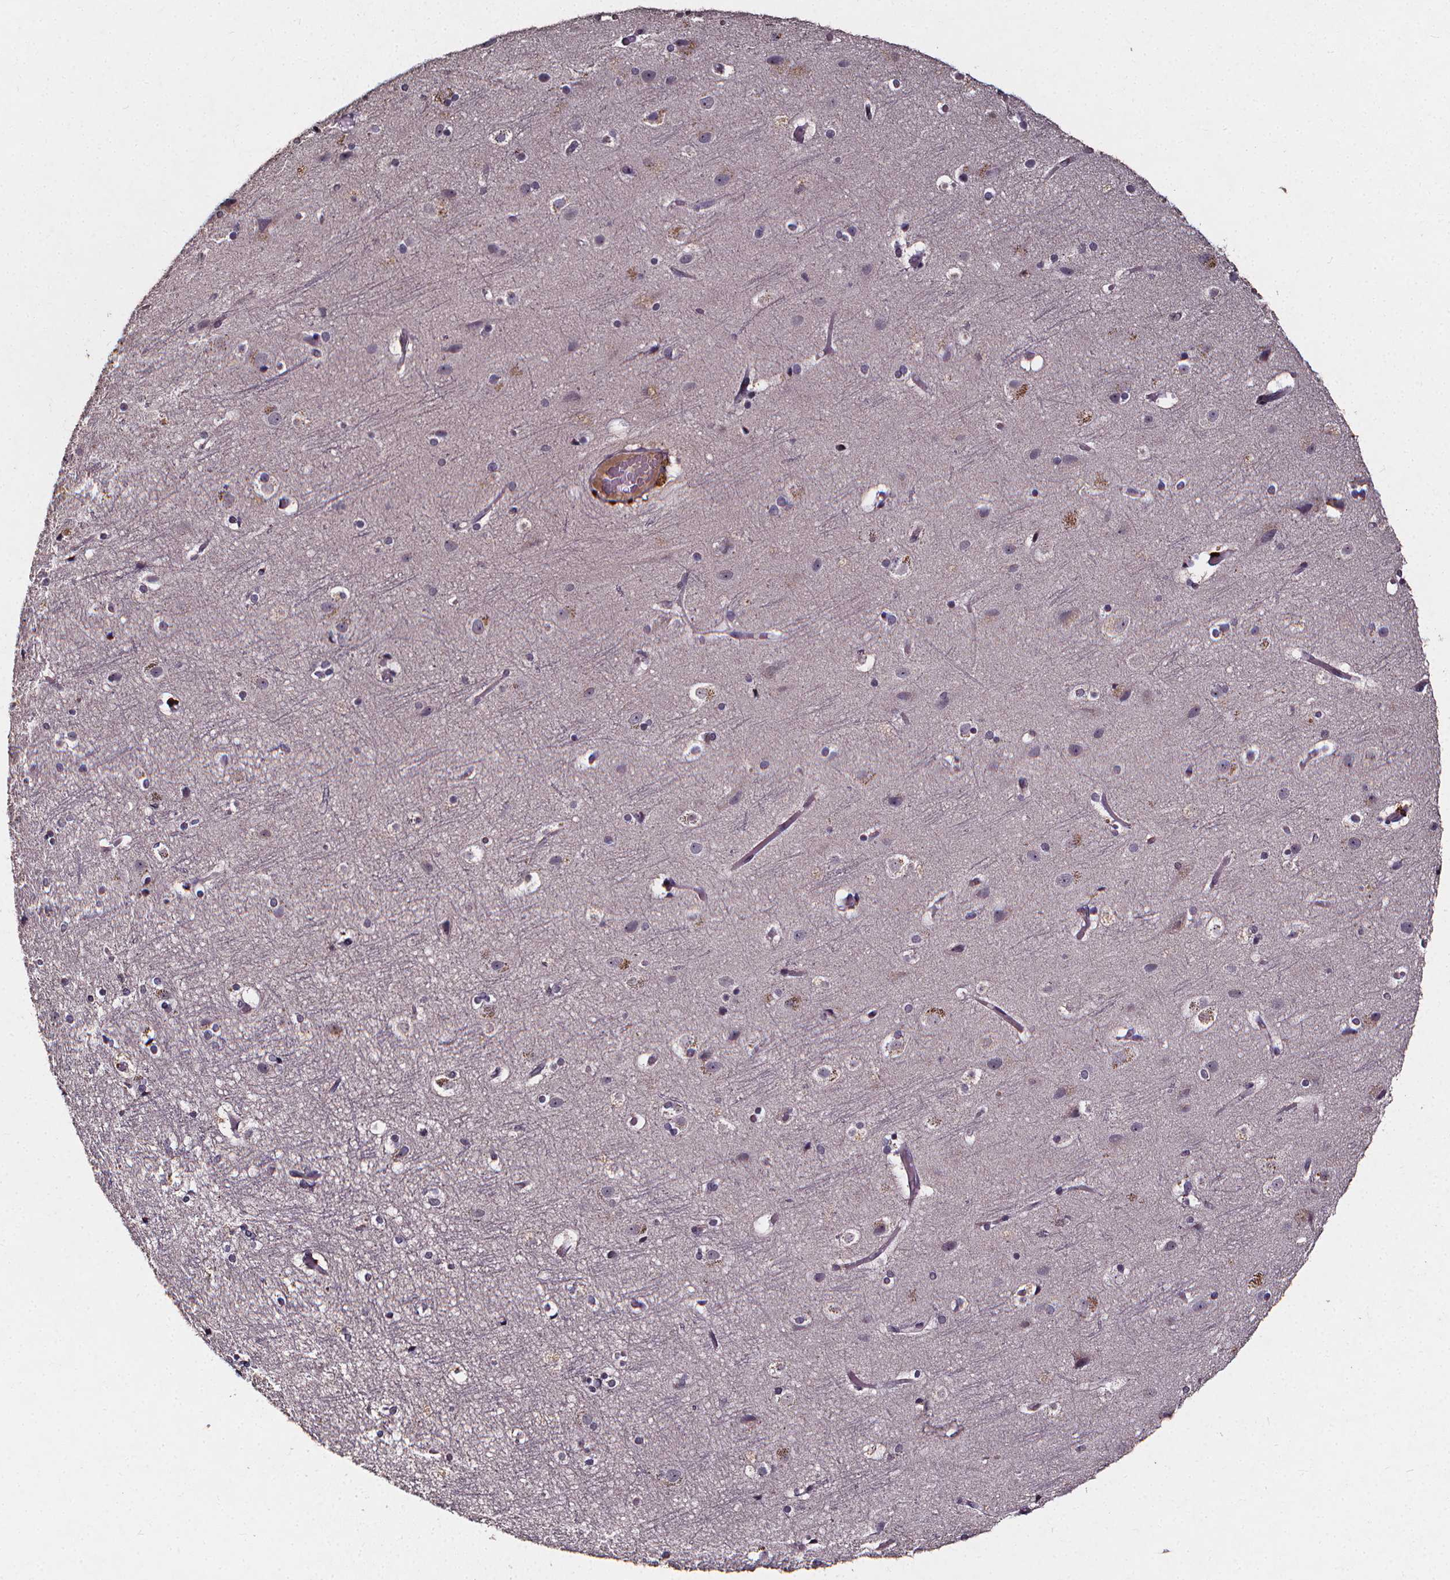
{"staining": {"intensity": "negative", "quantity": "none", "location": "none"}, "tissue": "cerebral cortex", "cell_type": "Endothelial cells", "image_type": "normal", "snomed": [{"axis": "morphology", "description": "Normal tissue, NOS"}, {"axis": "topography", "description": "Cerebral cortex"}], "caption": "DAB immunohistochemical staining of normal human cerebral cortex exhibits no significant positivity in endothelial cells.", "gene": "SPAG8", "patient": {"sex": "female", "age": 52}}